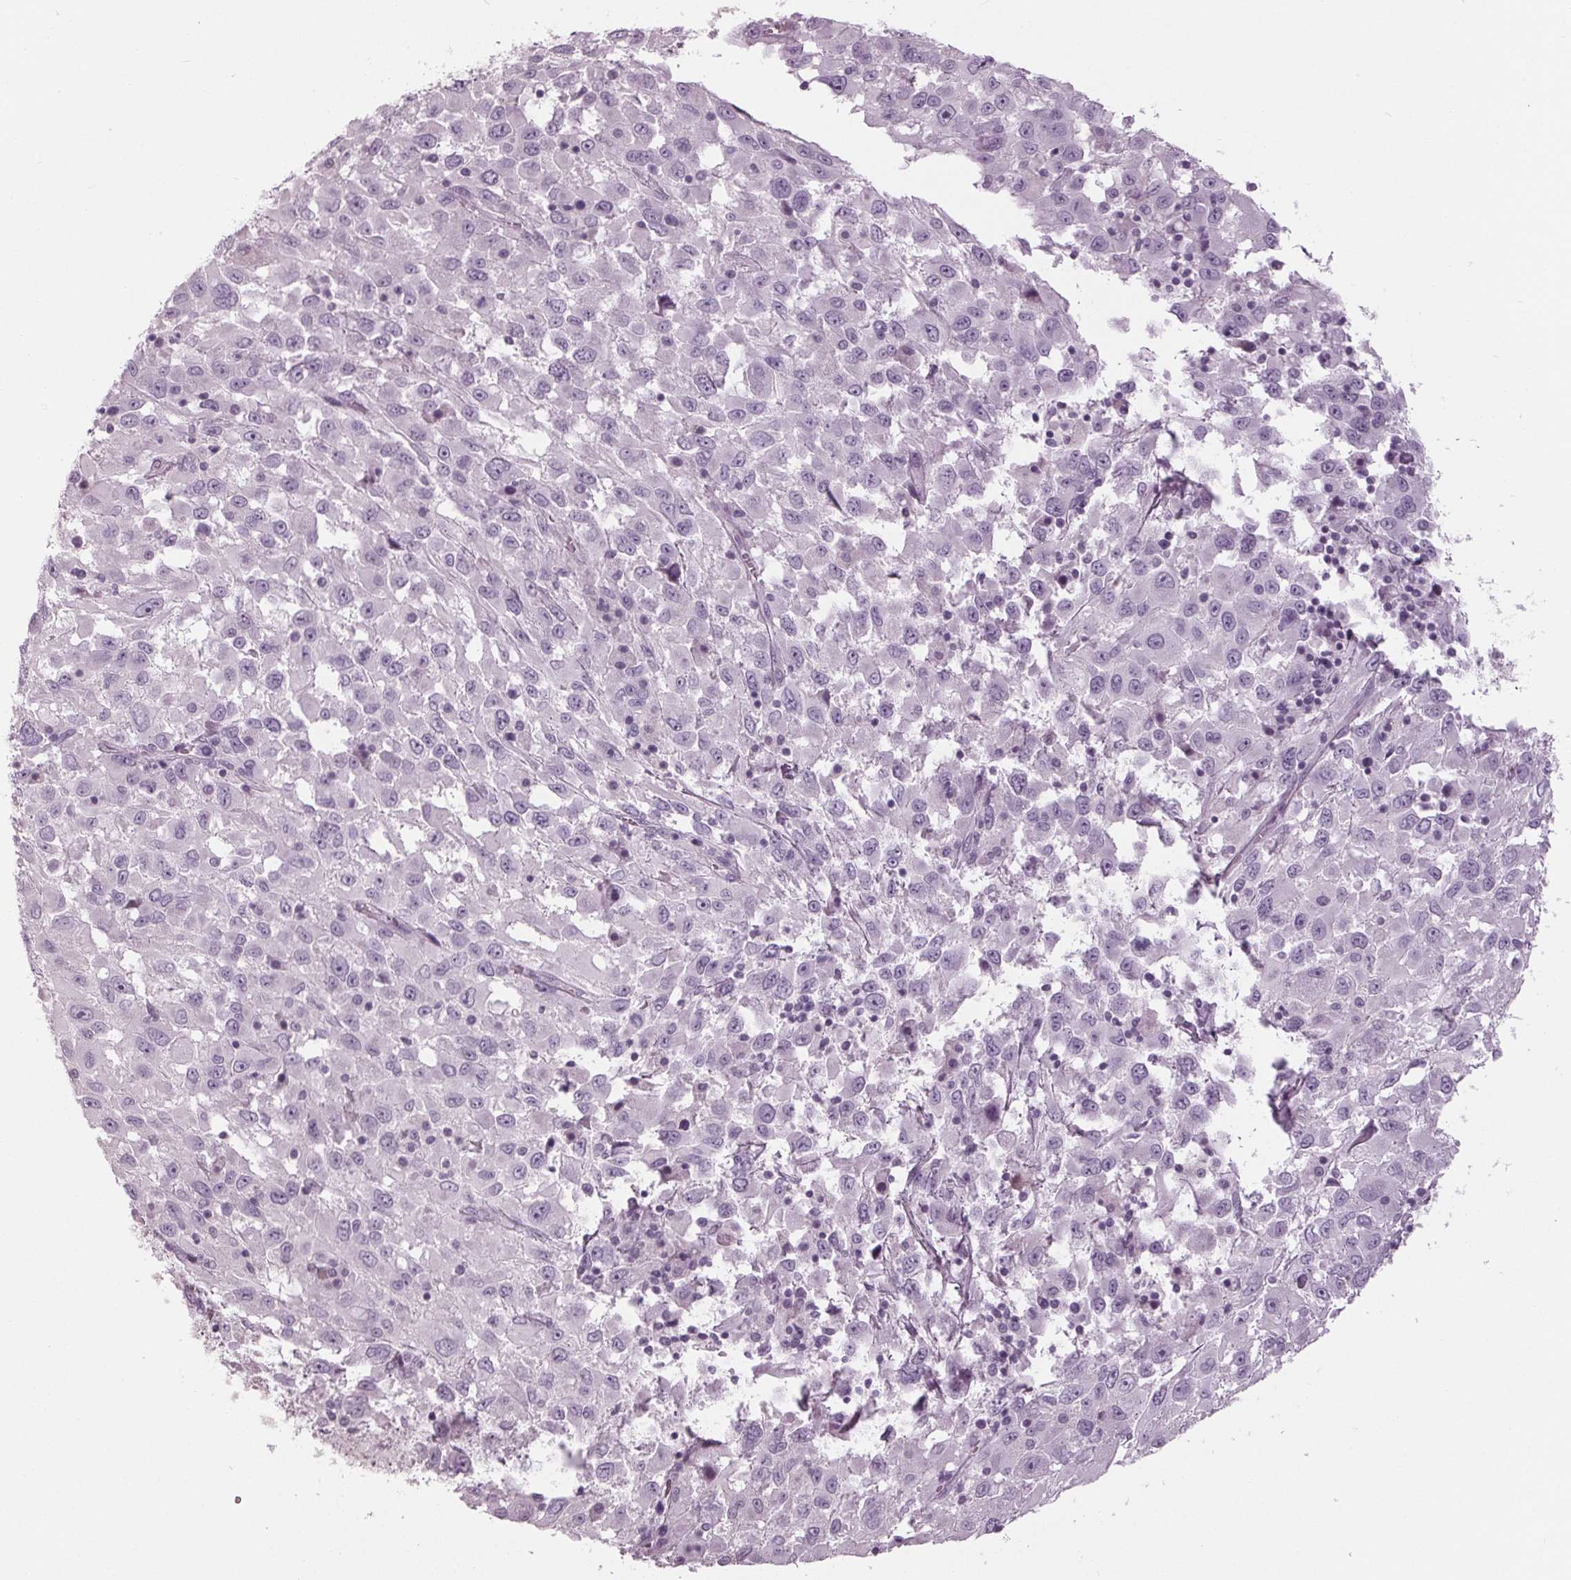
{"staining": {"intensity": "negative", "quantity": "none", "location": "none"}, "tissue": "melanoma", "cell_type": "Tumor cells", "image_type": "cancer", "snomed": [{"axis": "morphology", "description": "Malignant melanoma, Metastatic site"}, {"axis": "topography", "description": "Soft tissue"}], "caption": "This image is of malignant melanoma (metastatic site) stained with IHC to label a protein in brown with the nuclei are counter-stained blue. There is no staining in tumor cells. (Stains: DAB immunohistochemistry with hematoxylin counter stain, Microscopy: brightfield microscopy at high magnification).", "gene": "TNNC2", "patient": {"sex": "male", "age": 50}}